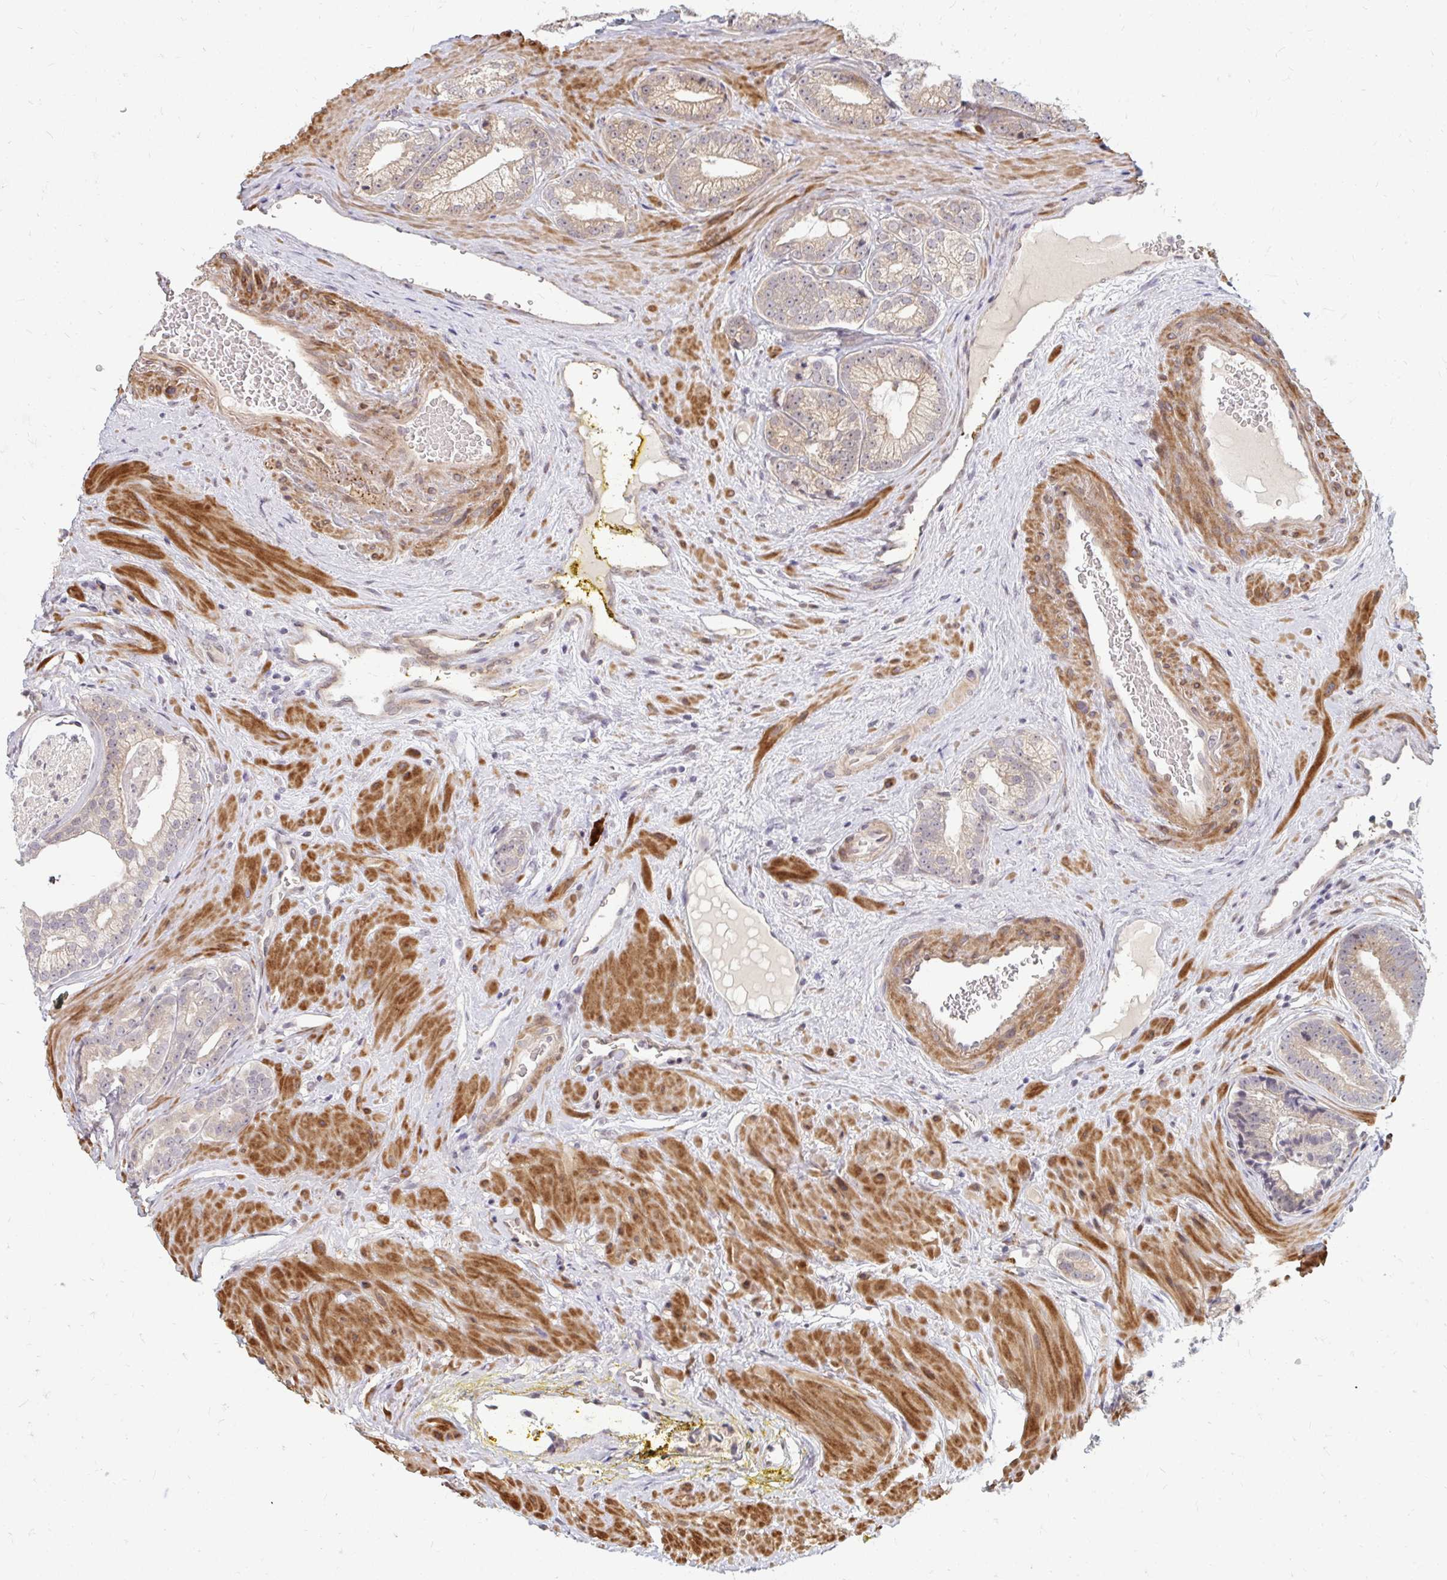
{"staining": {"intensity": "weak", "quantity": ">75%", "location": "cytoplasmic/membranous"}, "tissue": "prostate cancer", "cell_type": "Tumor cells", "image_type": "cancer", "snomed": [{"axis": "morphology", "description": "Adenocarcinoma, Low grade"}, {"axis": "topography", "description": "Prostate"}], "caption": "An IHC micrograph of tumor tissue is shown. Protein staining in brown highlights weak cytoplasmic/membranous positivity in prostate cancer (adenocarcinoma (low-grade)) within tumor cells.", "gene": "ZNF285", "patient": {"sex": "male", "age": 61}}